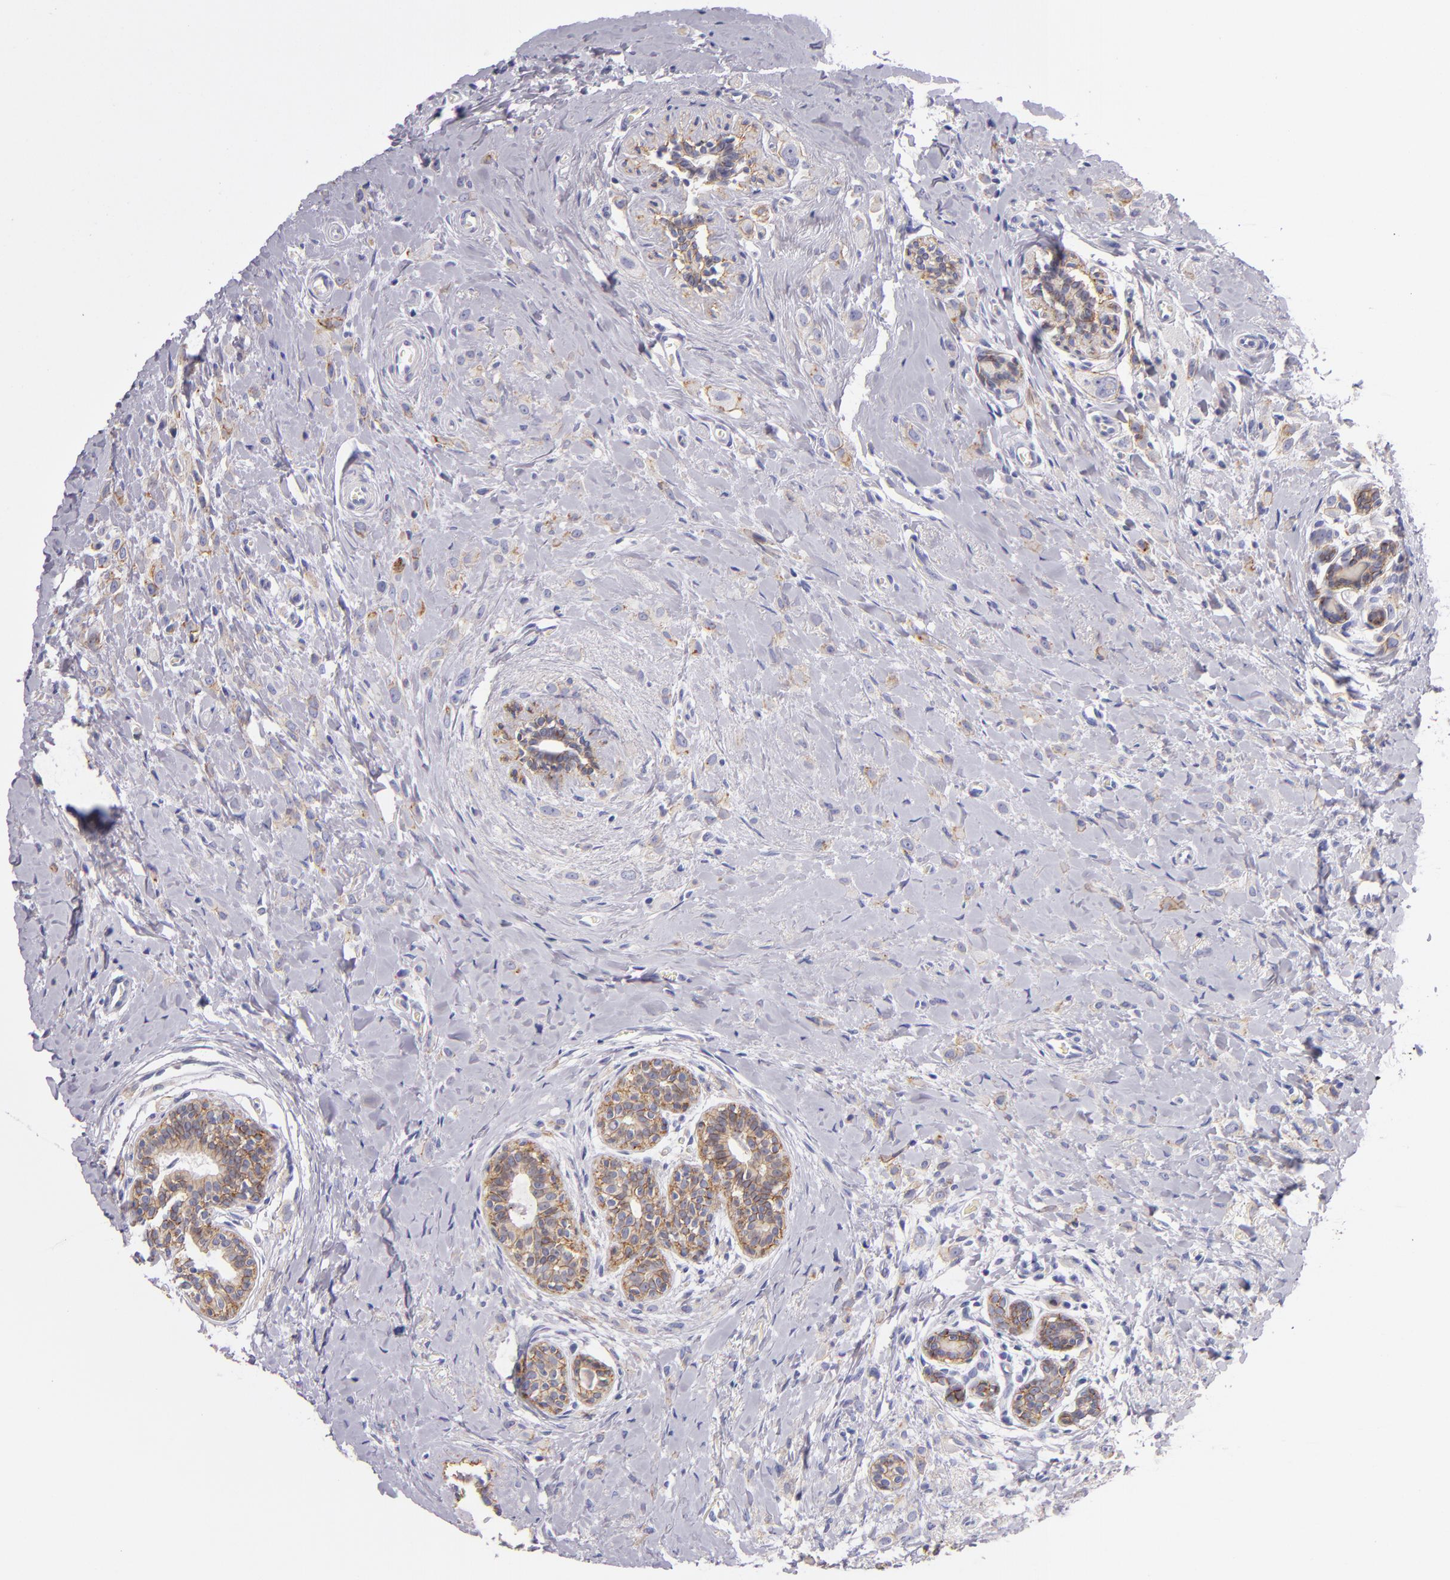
{"staining": {"intensity": "moderate", "quantity": "25%-75%", "location": "cytoplasmic/membranous"}, "tissue": "breast cancer", "cell_type": "Tumor cells", "image_type": "cancer", "snomed": [{"axis": "morphology", "description": "Lobular carcinoma"}, {"axis": "topography", "description": "Breast"}], "caption": "Immunohistochemistry (IHC) photomicrograph of breast lobular carcinoma stained for a protein (brown), which demonstrates medium levels of moderate cytoplasmic/membranous positivity in approximately 25%-75% of tumor cells.", "gene": "CDH3", "patient": {"sex": "female", "age": 57}}